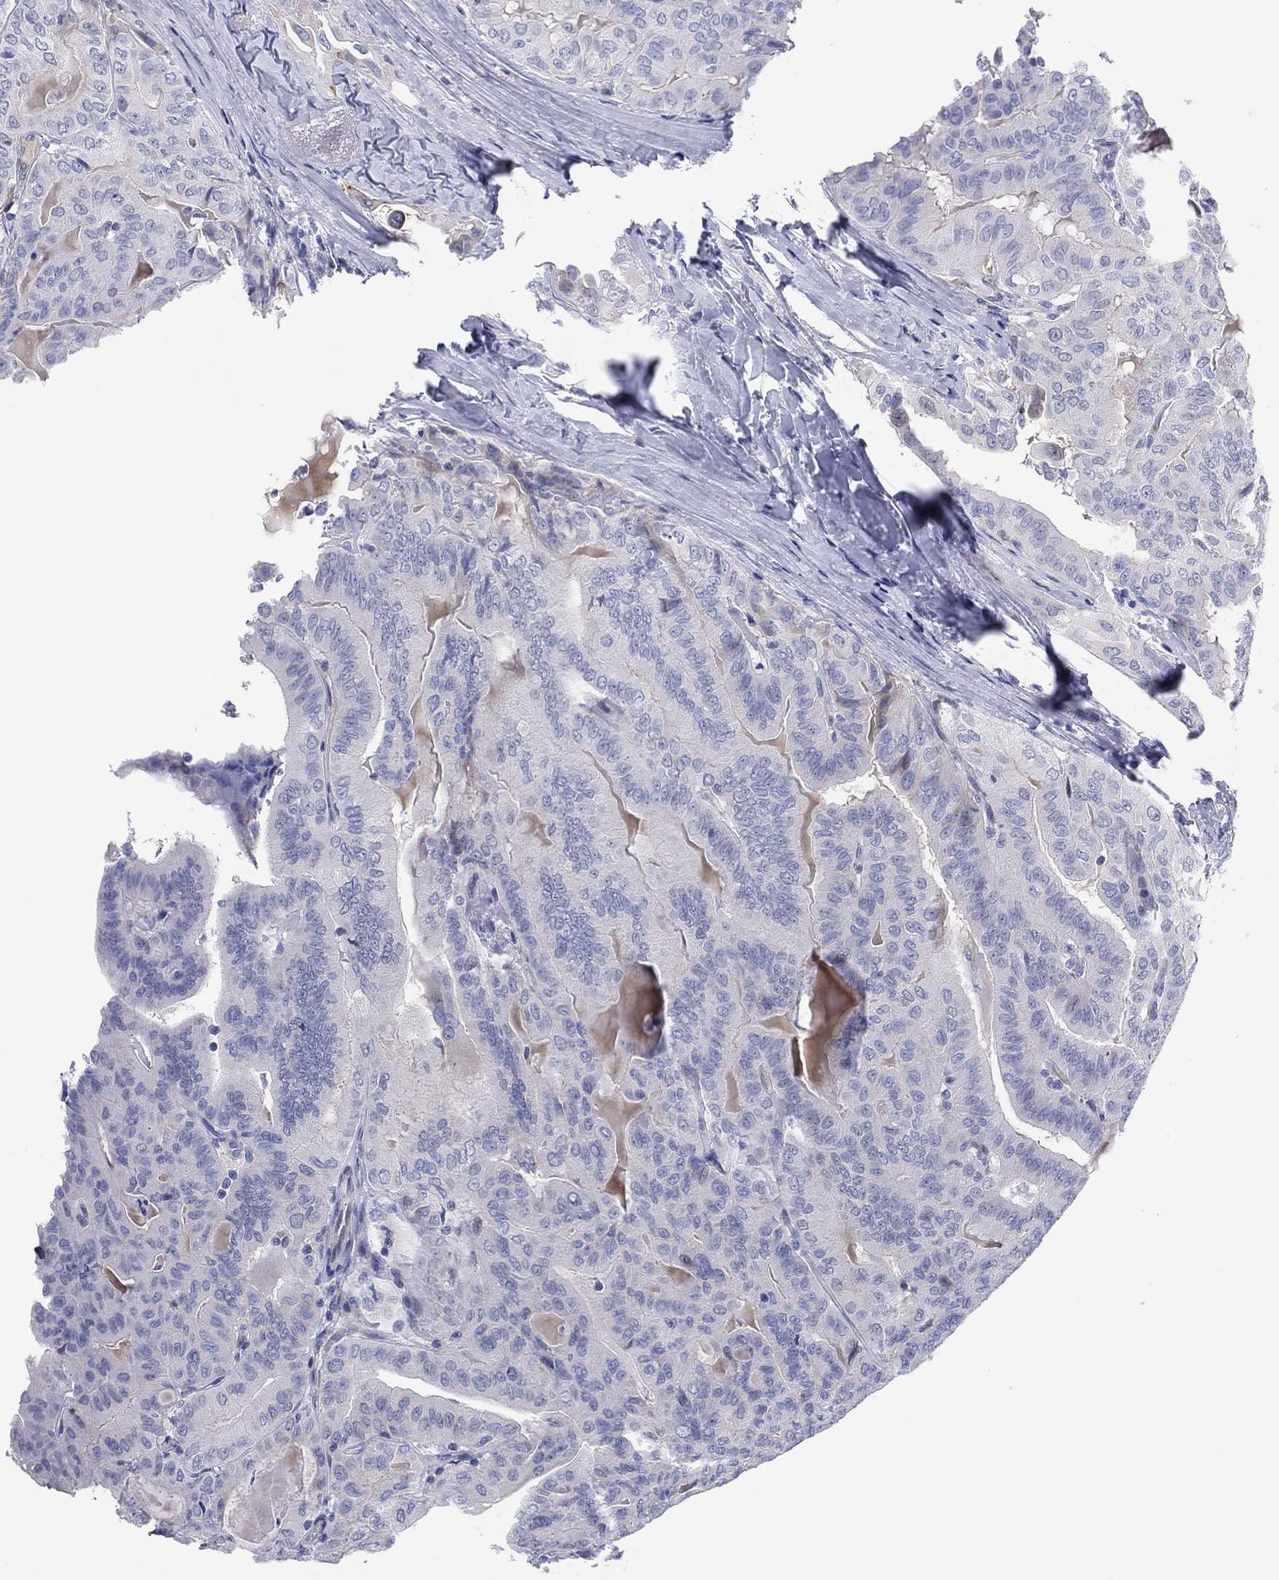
{"staining": {"intensity": "negative", "quantity": "none", "location": "none"}, "tissue": "thyroid cancer", "cell_type": "Tumor cells", "image_type": "cancer", "snomed": [{"axis": "morphology", "description": "Papillary adenocarcinoma, NOS"}, {"axis": "topography", "description": "Thyroid gland"}], "caption": "Human thyroid cancer stained for a protein using immunohistochemistry (IHC) exhibits no staining in tumor cells.", "gene": "HEATR4", "patient": {"sex": "female", "age": 68}}